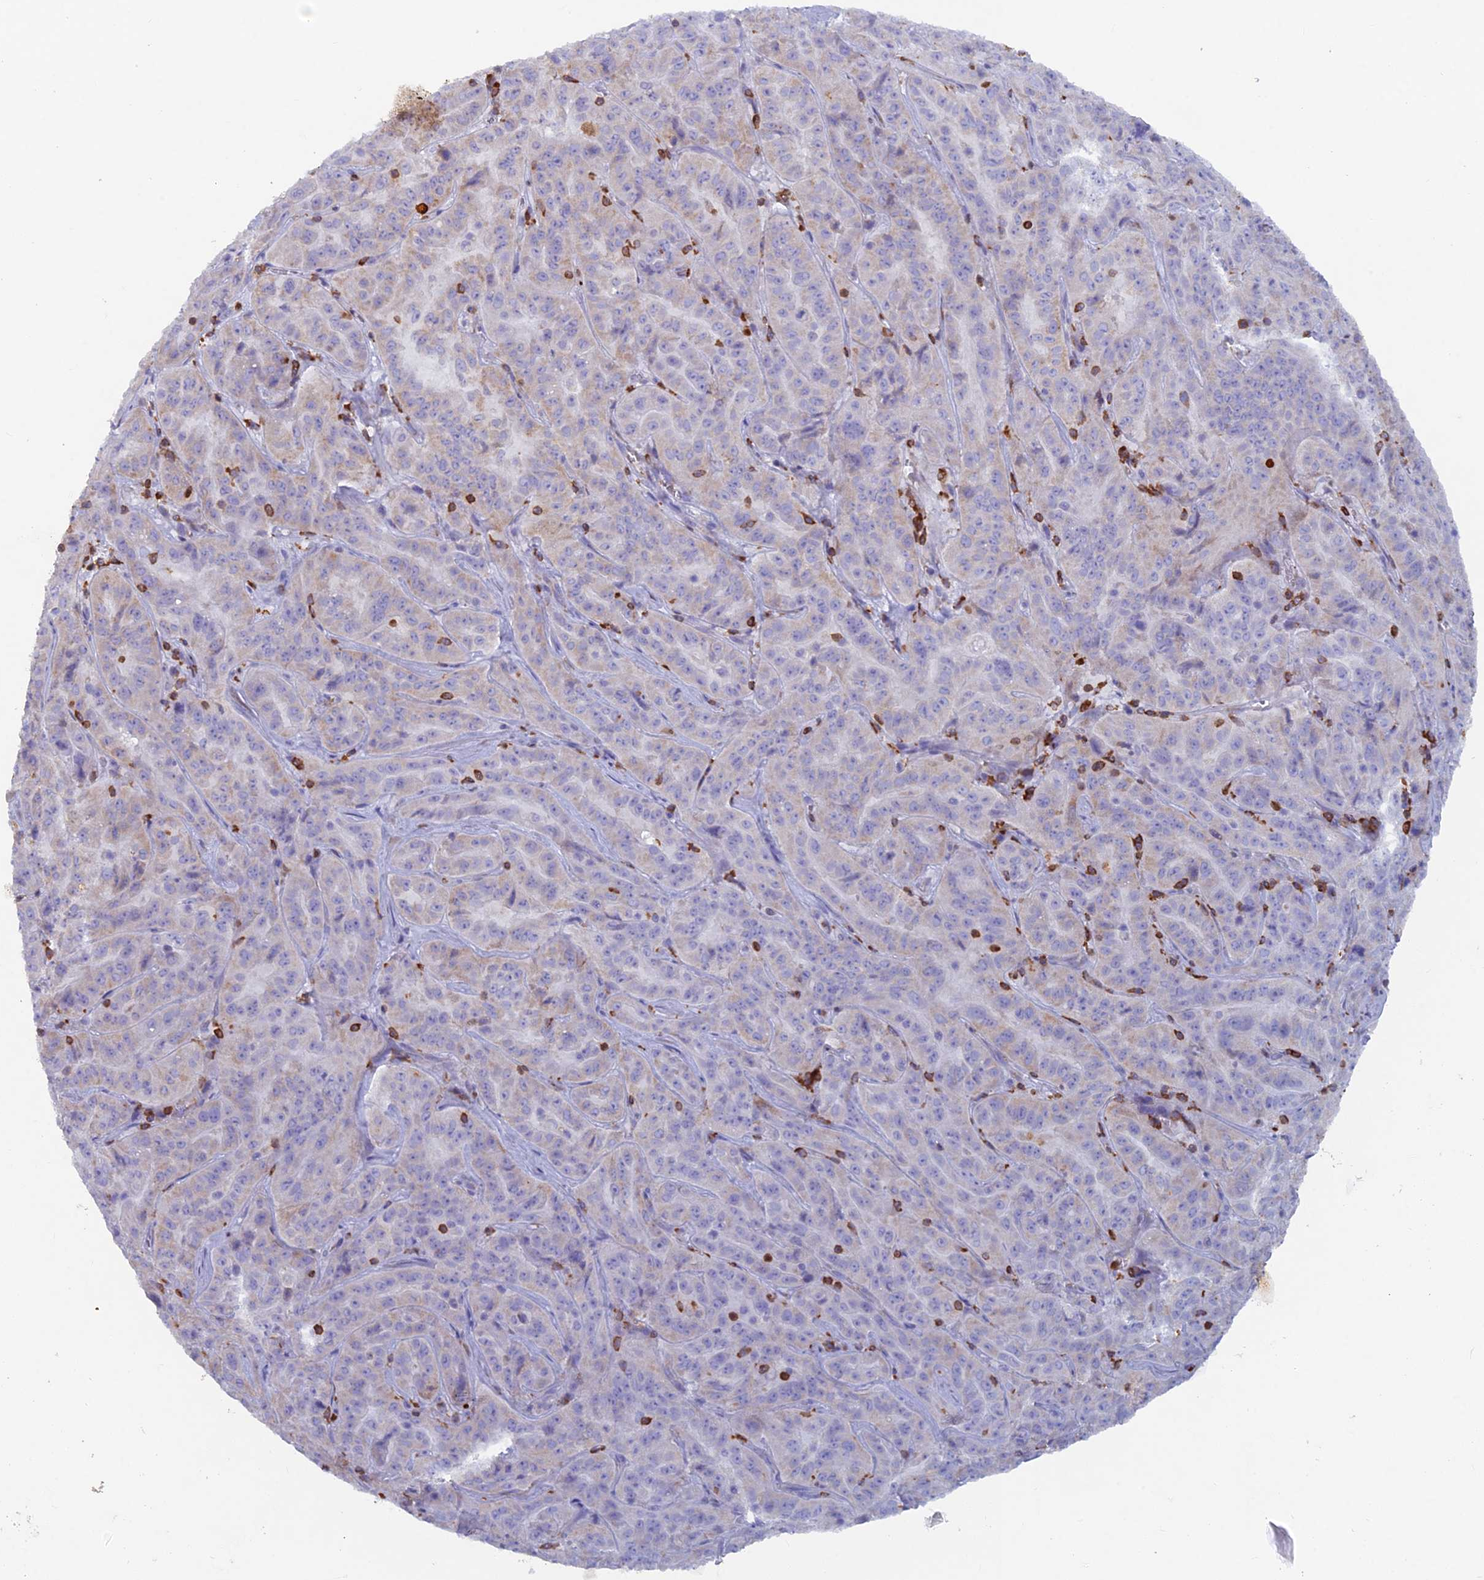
{"staining": {"intensity": "weak", "quantity": "<25%", "location": "cytoplasmic/membranous"}, "tissue": "pancreatic cancer", "cell_type": "Tumor cells", "image_type": "cancer", "snomed": [{"axis": "morphology", "description": "Adenocarcinoma, NOS"}, {"axis": "topography", "description": "Pancreas"}], "caption": "Immunohistochemistry (IHC) of human pancreatic cancer shows no staining in tumor cells.", "gene": "ABI3BP", "patient": {"sex": "male", "age": 63}}